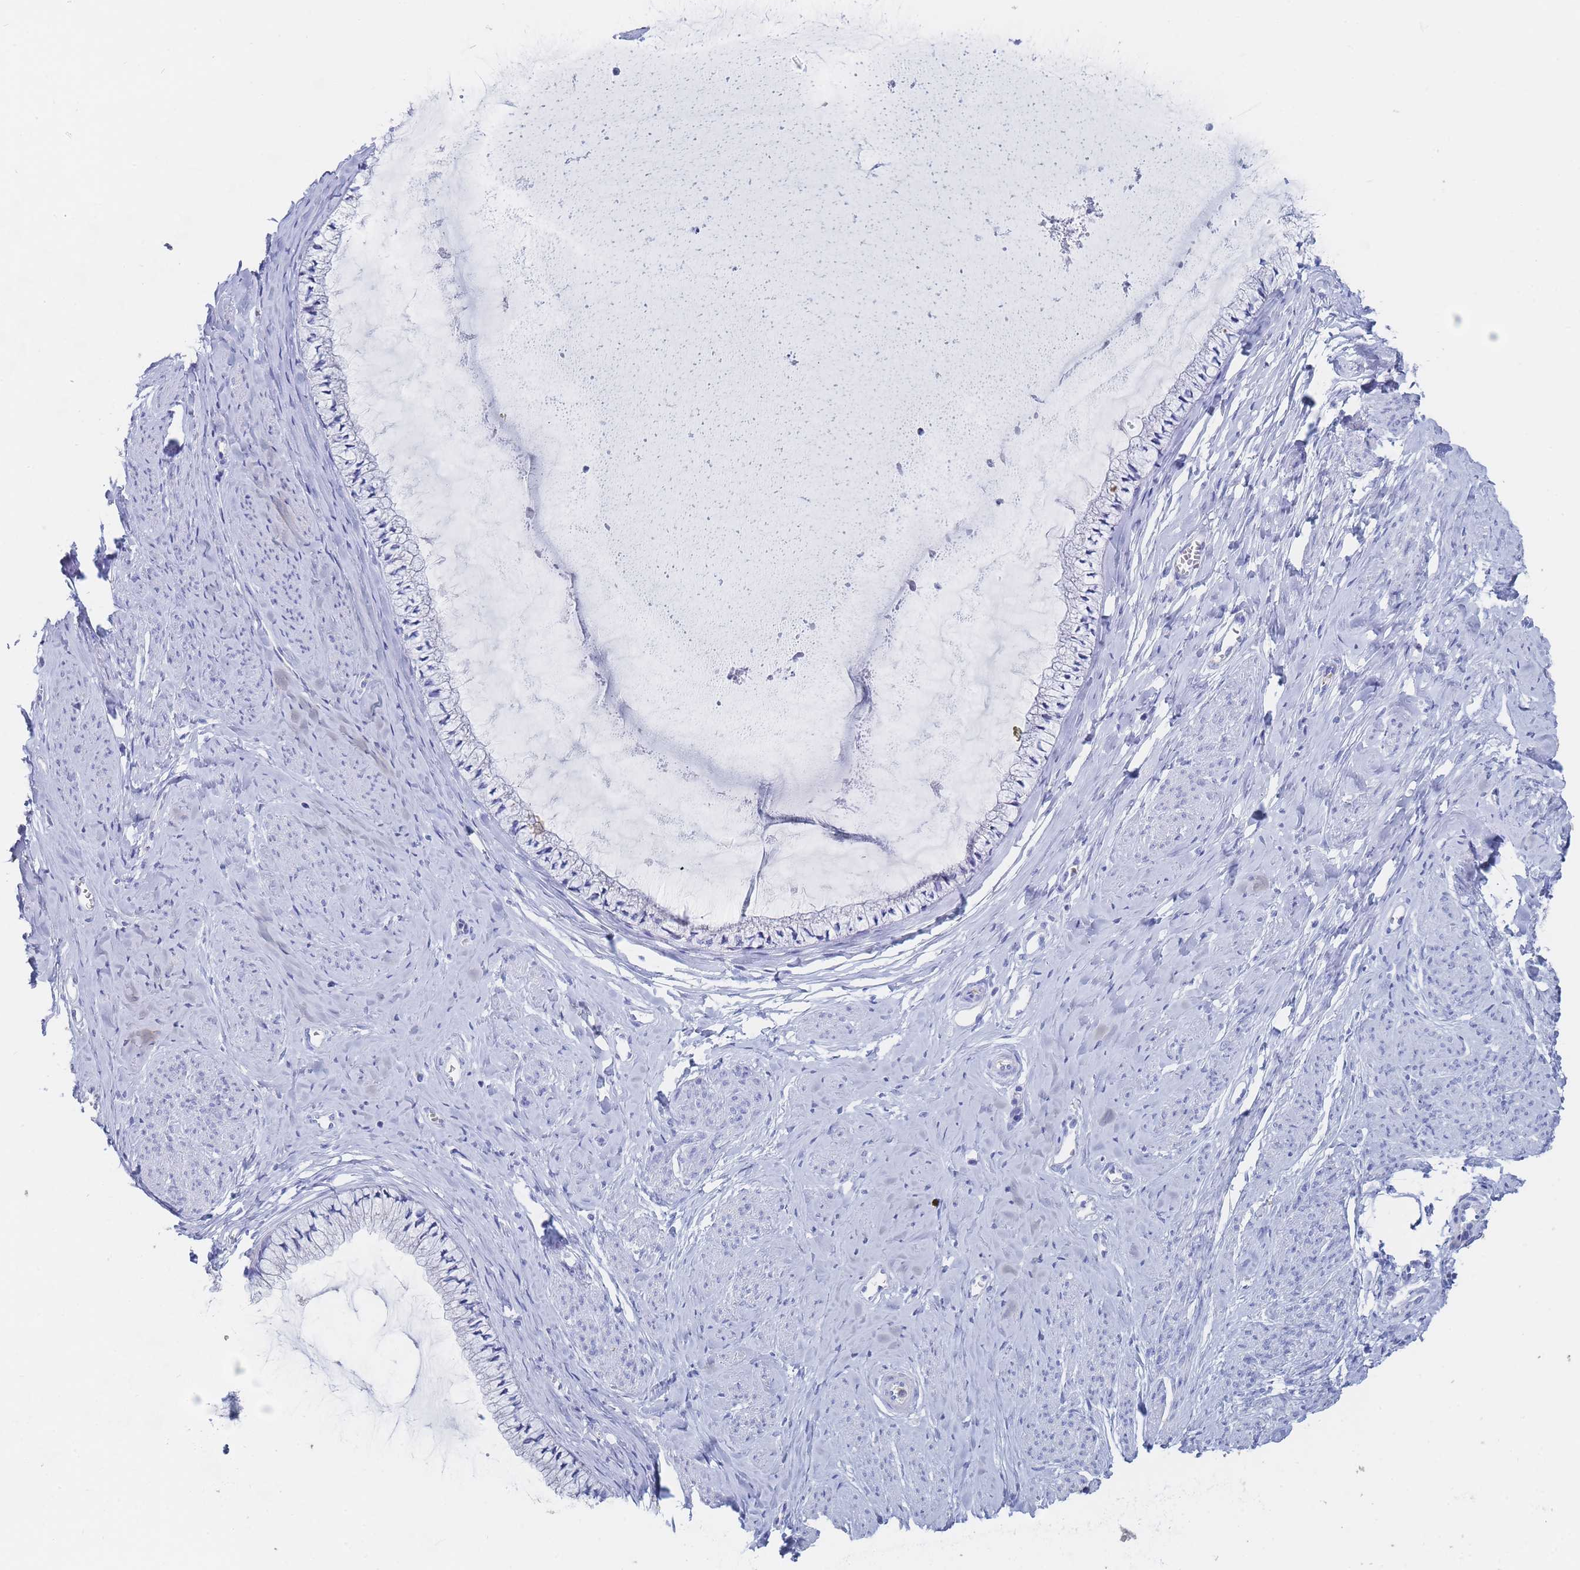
{"staining": {"intensity": "negative", "quantity": "none", "location": "none"}, "tissue": "cervix", "cell_type": "Glandular cells", "image_type": "normal", "snomed": [{"axis": "morphology", "description": "Normal tissue, NOS"}, {"axis": "topography", "description": "Cervix"}], "caption": "This photomicrograph is of normal cervix stained with IHC to label a protein in brown with the nuclei are counter-stained blue. There is no staining in glandular cells.", "gene": "SLC25A35", "patient": {"sex": "female", "age": 42}}